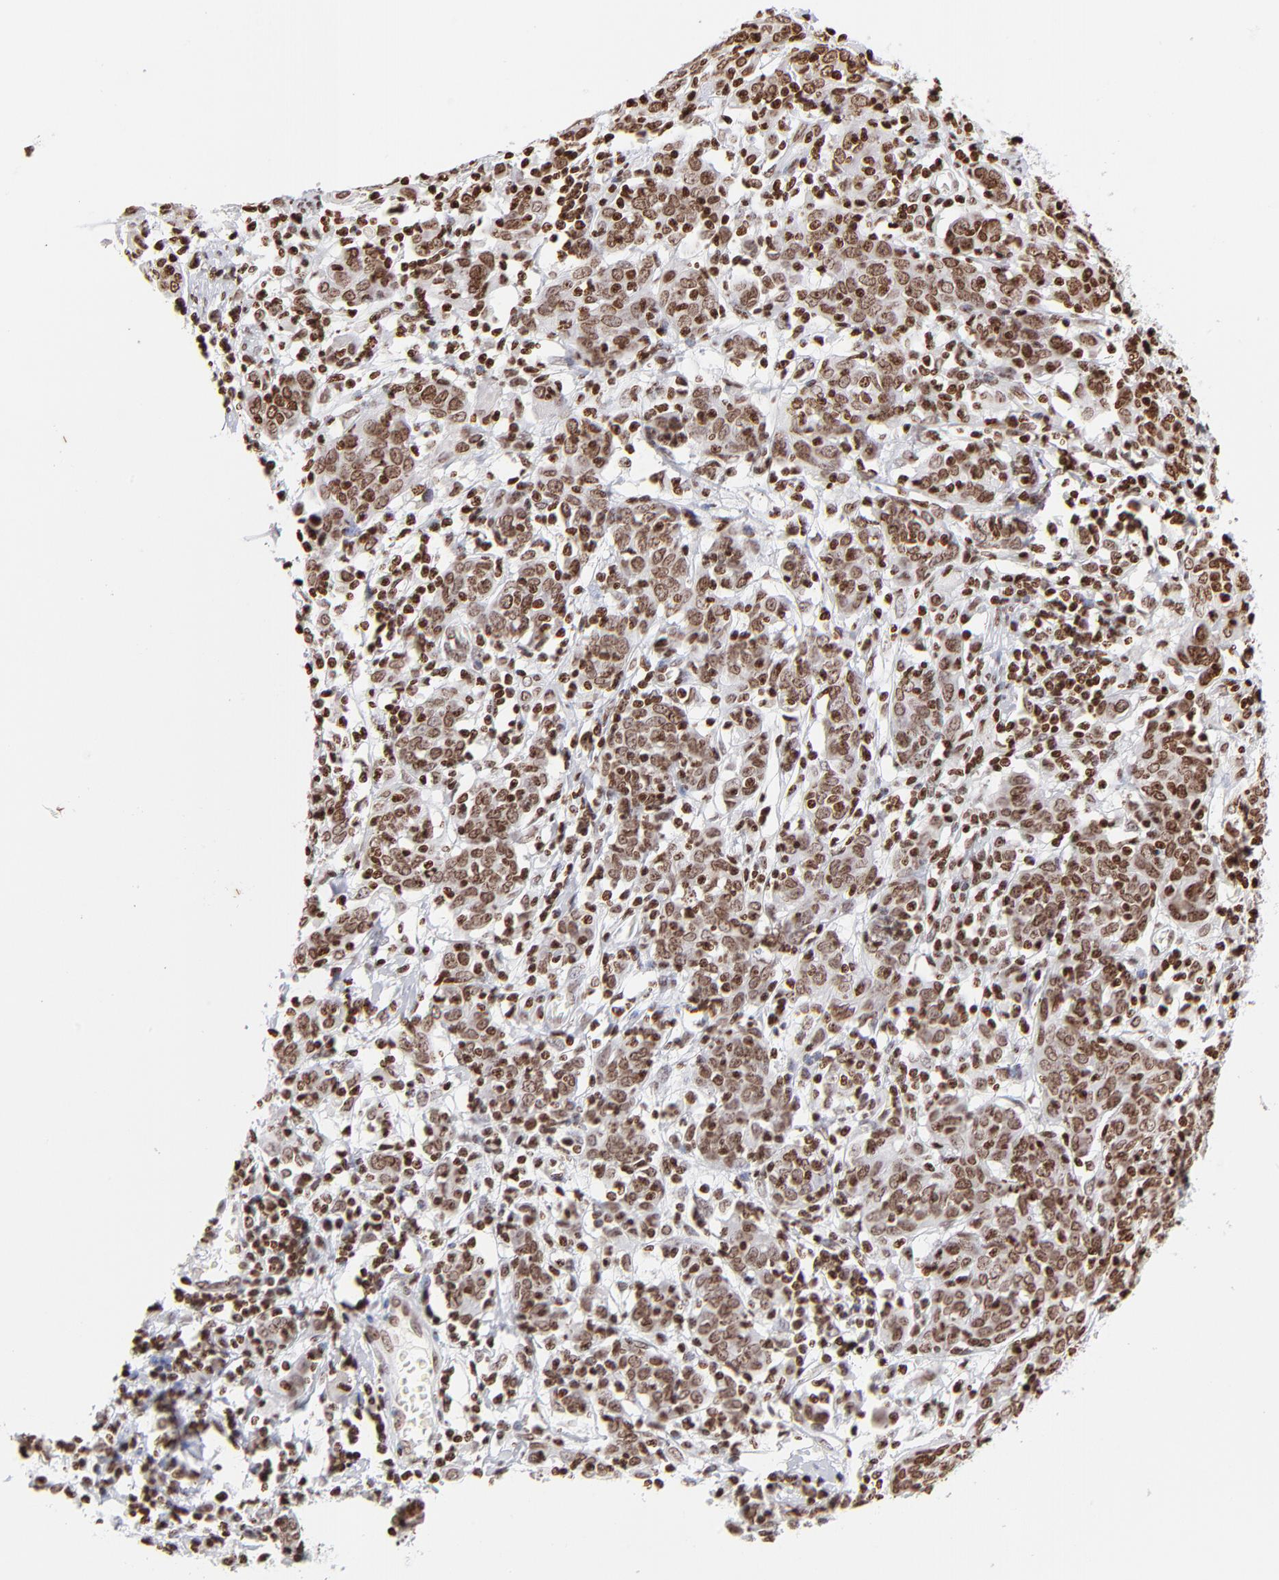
{"staining": {"intensity": "moderate", "quantity": ">75%", "location": "nuclear"}, "tissue": "cervical cancer", "cell_type": "Tumor cells", "image_type": "cancer", "snomed": [{"axis": "morphology", "description": "Normal tissue, NOS"}, {"axis": "morphology", "description": "Squamous cell carcinoma, NOS"}, {"axis": "topography", "description": "Cervix"}], "caption": "Immunohistochemistry (IHC) staining of cervical squamous cell carcinoma, which exhibits medium levels of moderate nuclear staining in about >75% of tumor cells indicating moderate nuclear protein positivity. The staining was performed using DAB (3,3'-diaminobenzidine) (brown) for protein detection and nuclei were counterstained in hematoxylin (blue).", "gene": "RTL4", "patient": {"sex": "female", "age": 67}}